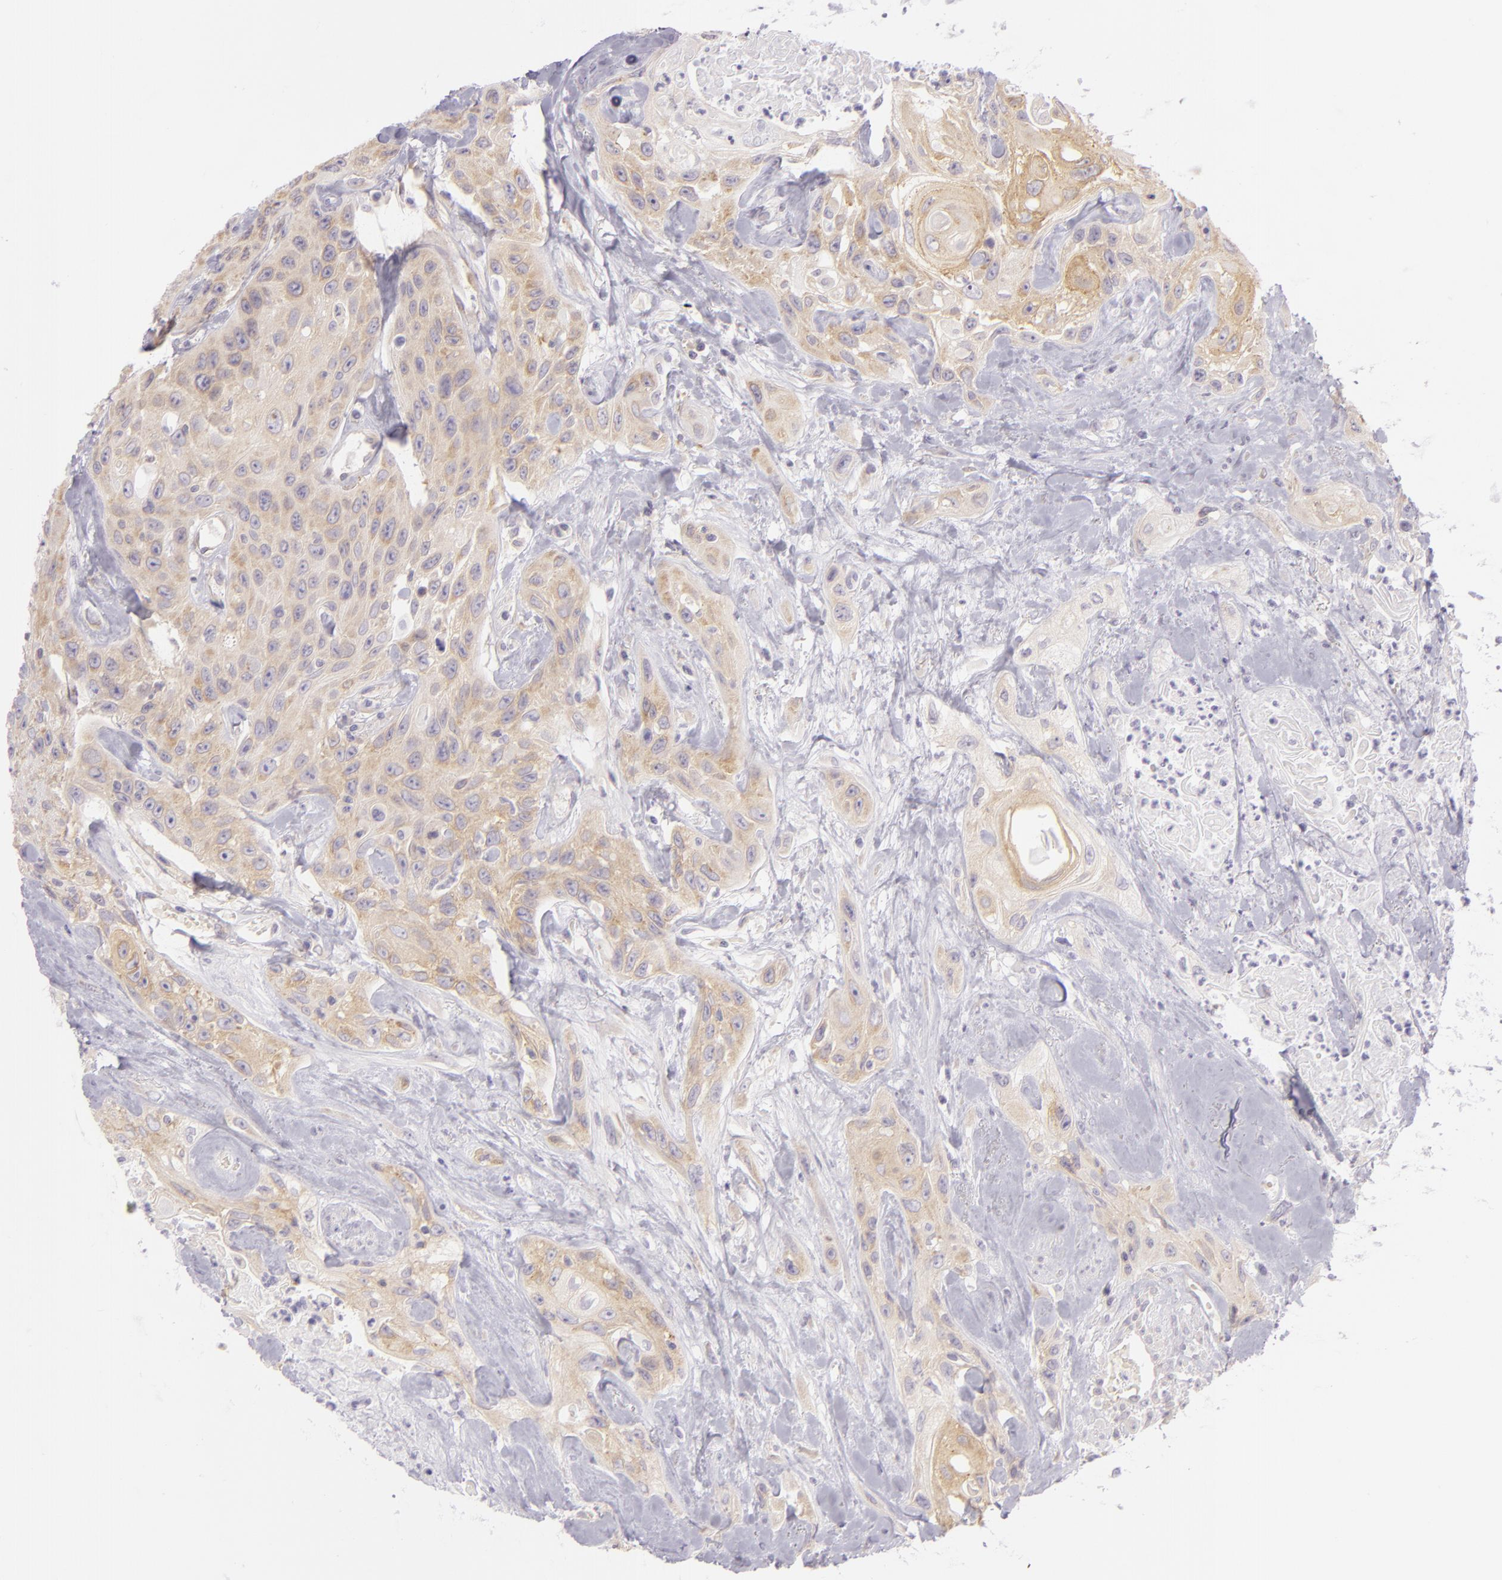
{"staining": {"intensity": "weak", "quantity": "25%-75%", "location": "cytoplasmic/membranous"}, "tissue": "urothelial cancer", "cell_type": "Tumor cells", "image_type": "cancer", "snomed": [{"axis": "morphology", "description": "Urothelial carcinoma, High grade"}, {"axis": "topography", "description": "Urinary bladder"}], "caption": "Urothelial cancer stained for a protein (brown) reveals weak cytoplasmic/membranous positive positivity in approximately 25%-75% of tumor cells.", "gene": "ZC3H7B", "patient": {"sex": "female", "age": 84}}